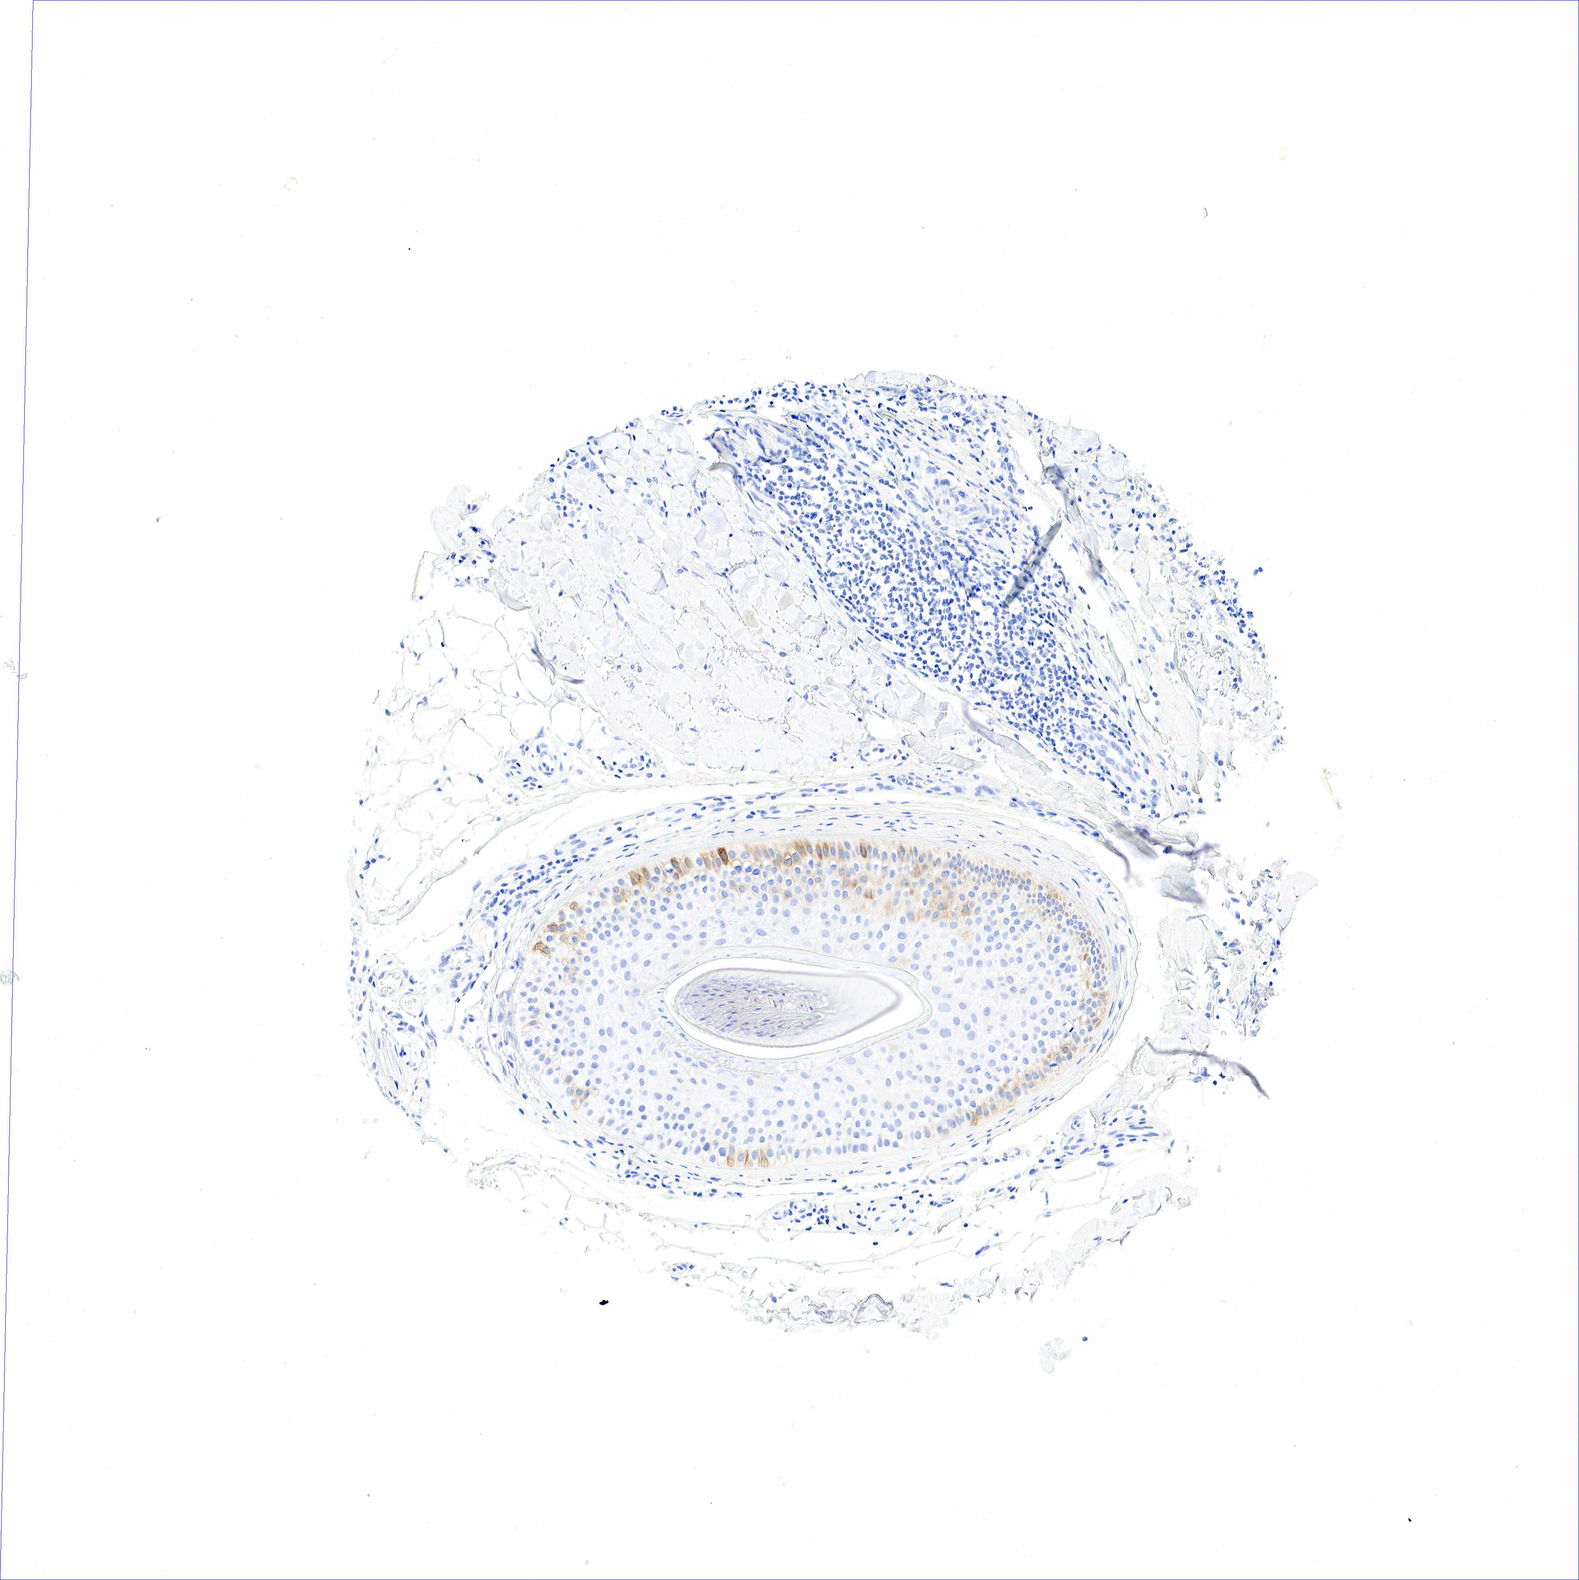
{"staining": {"intensity": "negative", "quantity": "none", "location": "none"}, "tissue": "skin cancer", "cell_type": "Tumor cells", "image_type": "cancer", "snomed": [{"axis": "morphology", "description": "Squamous cell carcinoma, NOS"}, {"axis": "topography", "description": "Skin"}], "caption": "Immunohistochemistry (IHC) of human skin cancer shows no expression in tumor cells.", "gene": "KRT7", "patient": {"sex": "male", "age": 77}}